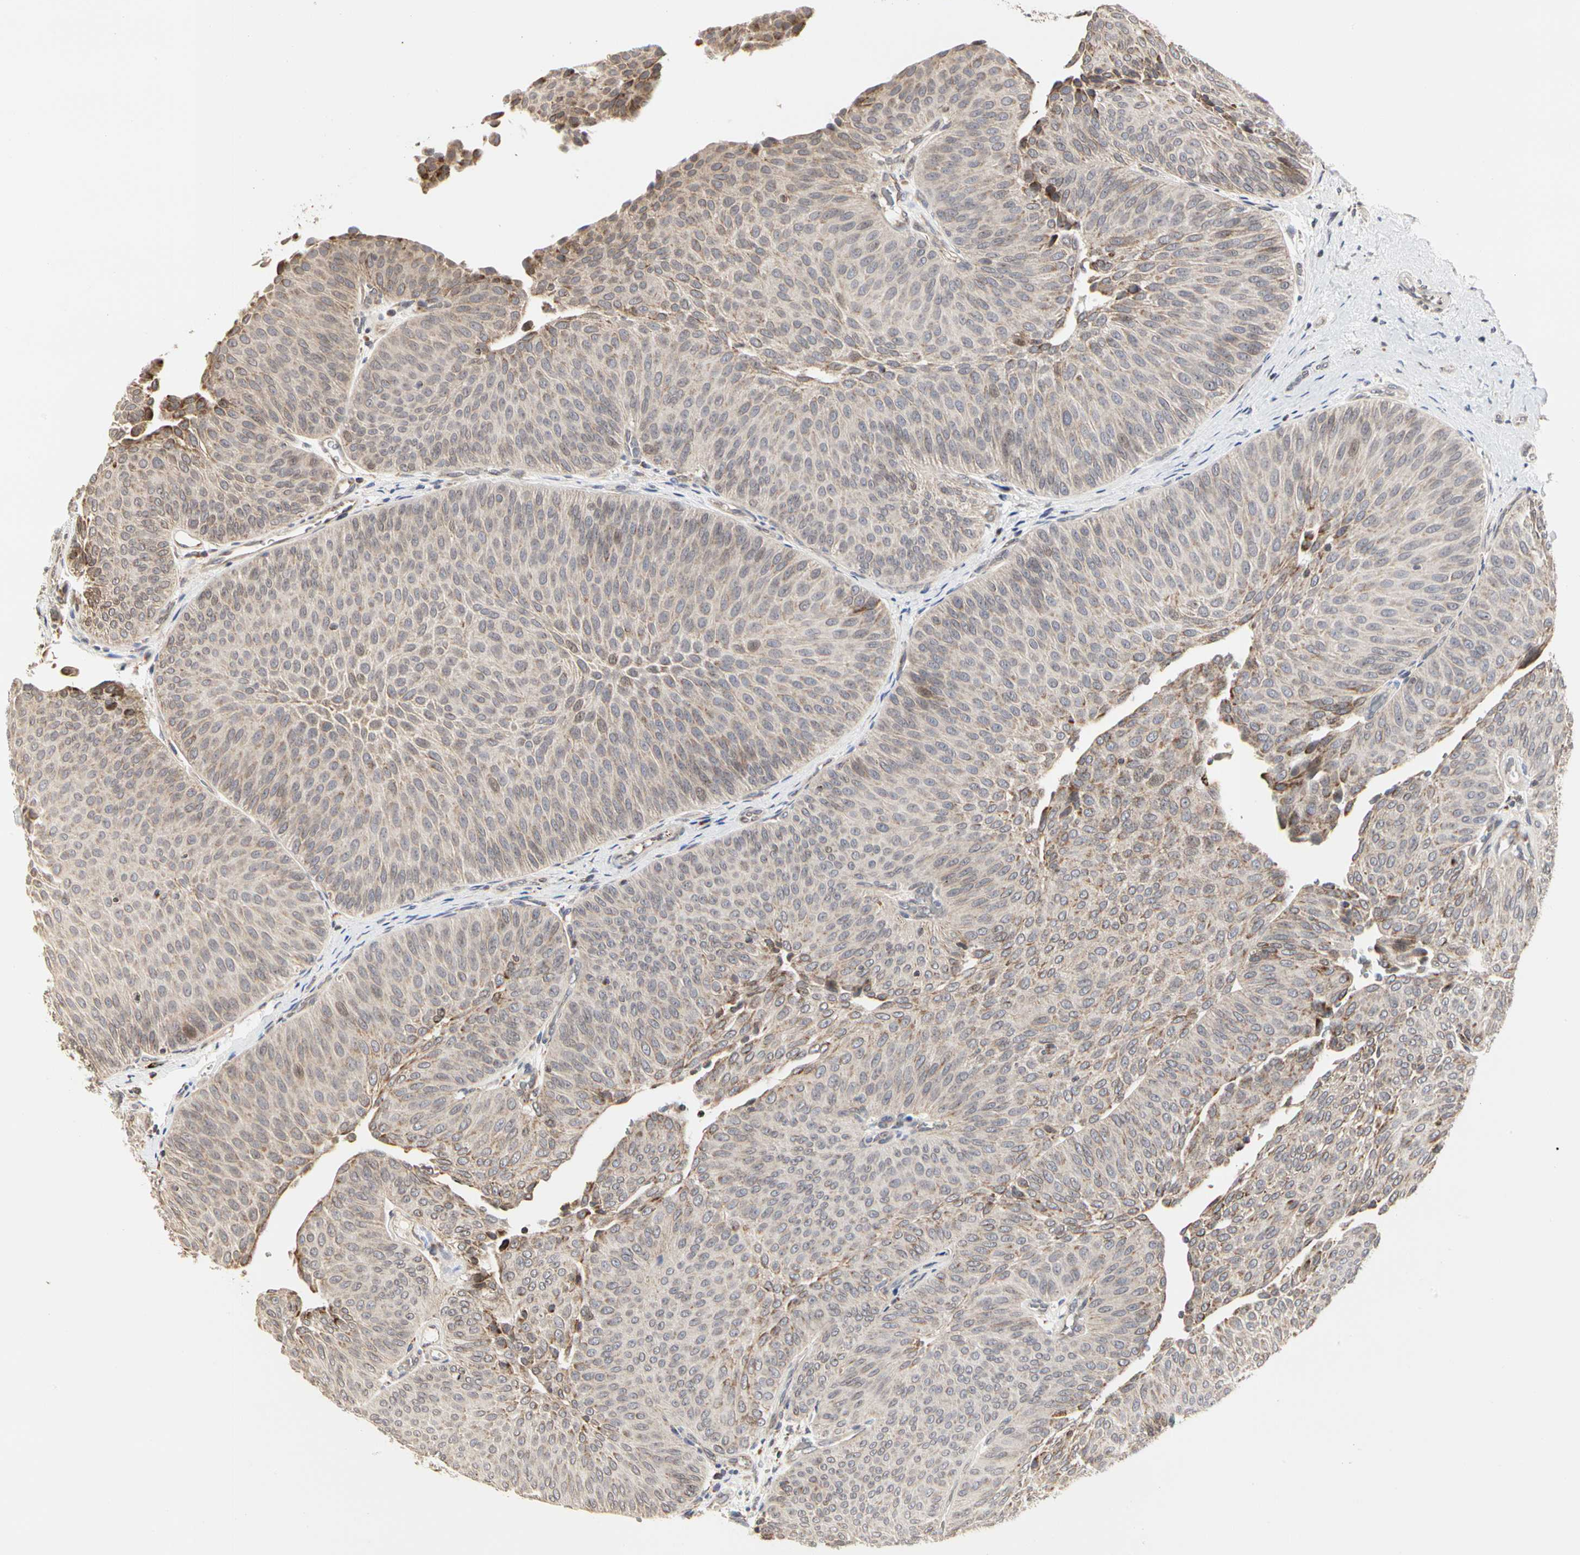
{"staining": {"intensity": "weak", "quantity": "<25%", "location": "cytoplasmic/membranous"}, "tissue": "urothelial cancer", "cell_type": "Tumor cells", "image_type": "cancer", "snomed": [{"axis": "morphology", "description": "Urothelial carcinoma, Low grade"}, {"axis": "topography", "description": "Urinary bladder"}], "caption": "Tumor cells show no significant staining in urothelial cancer. (Immunohistochemistry, brightfield microscopy, high magnification).", "gene": "TSKU", "patient": {"sex": "female", "age": 60}}